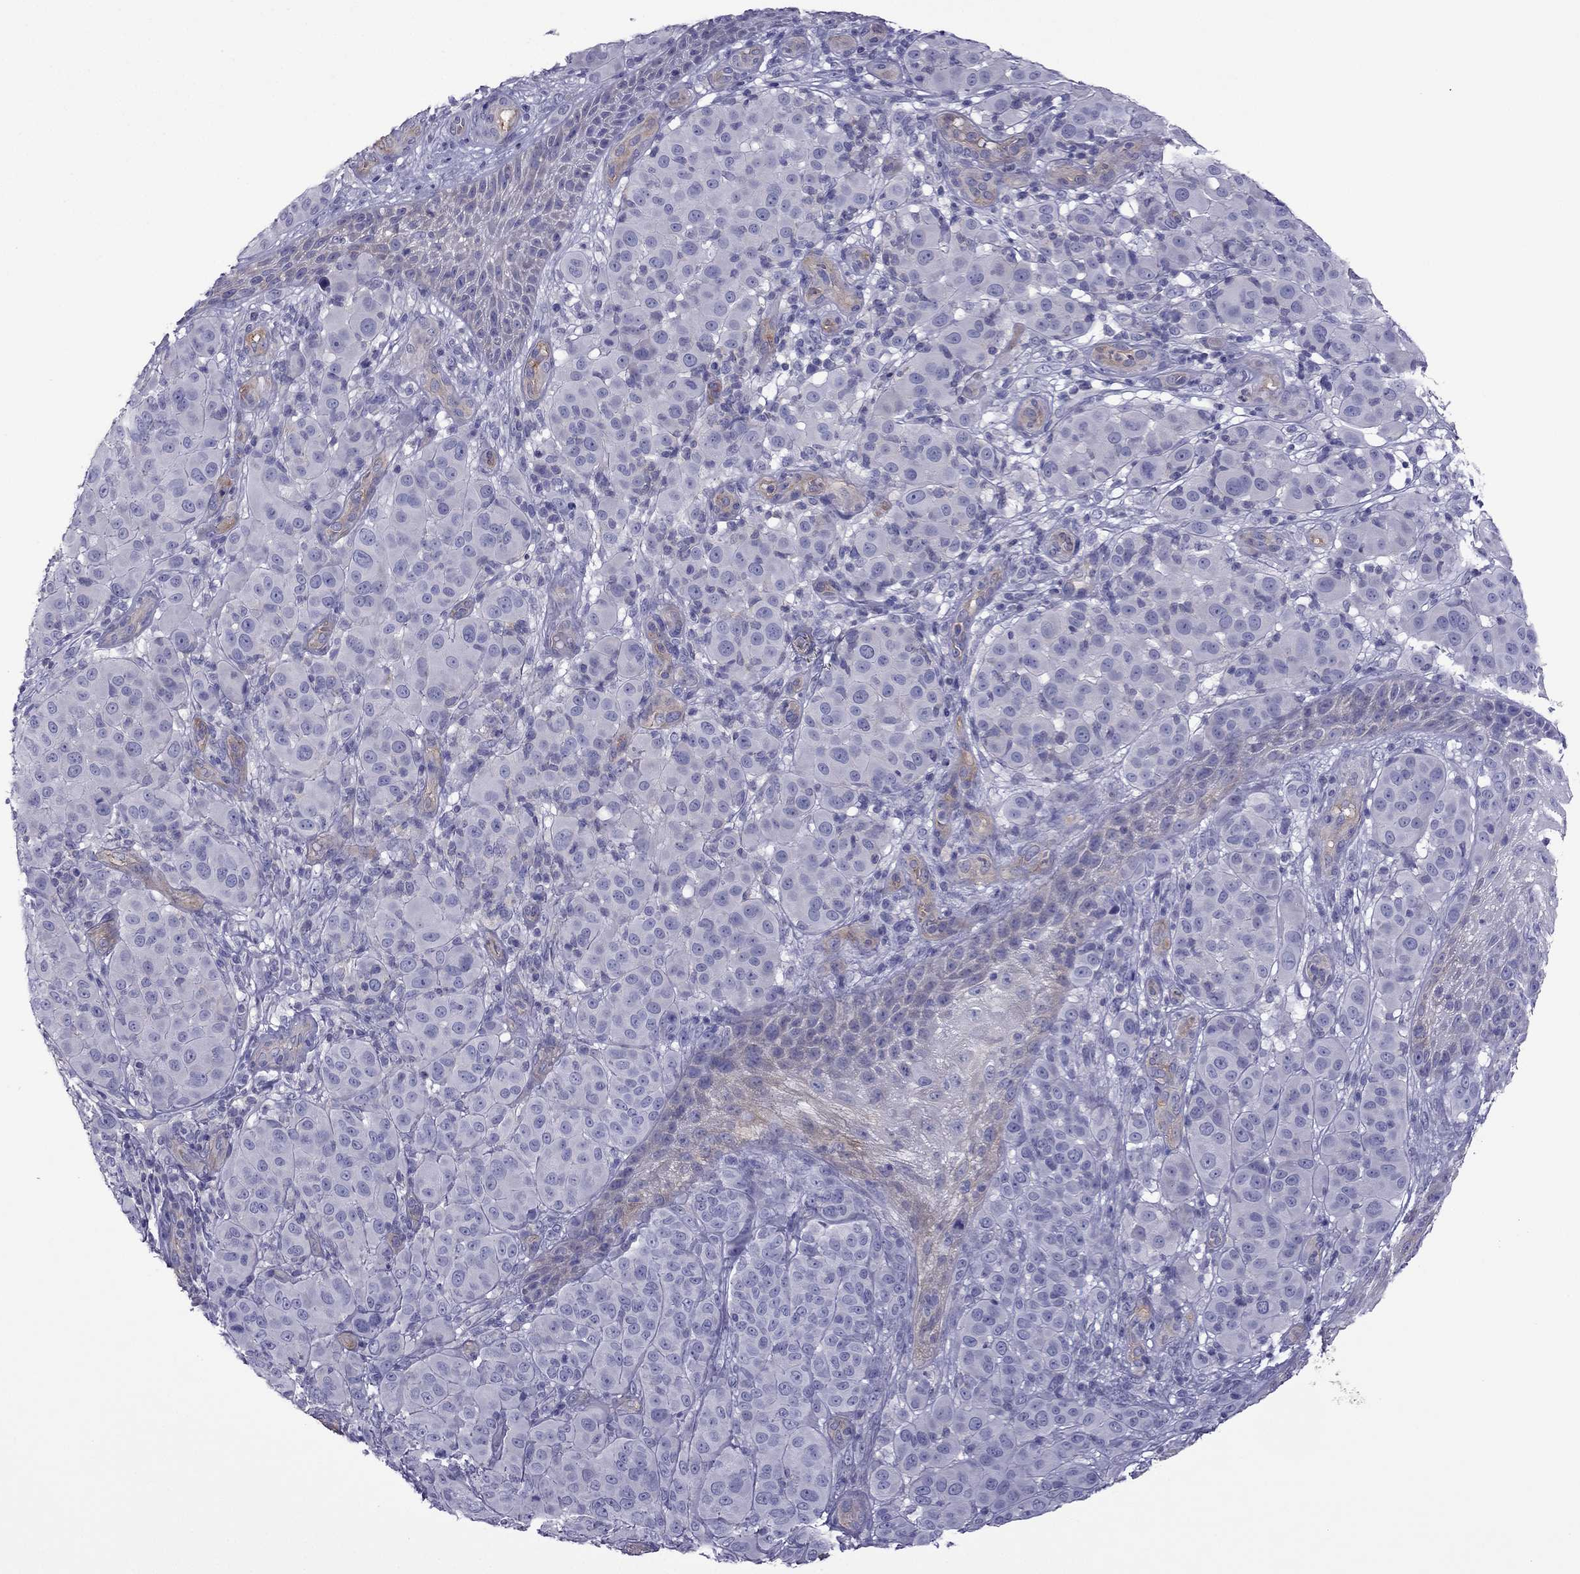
{"staining": {"intensity": "negative", "quantity": "none", "location": "none"}, "tissue": "melanoma", "cell_type": "Tumor cells", "image_type": "cancer", "snomed": [{"axis": "morphology", "description": "Malignant melanoma, NOS"}, {"axis": "topography", "description": "Skin"}], "caption": "Histopathology image shows no significant protein positivity in tumor cells of melanoma. Brightfield microscopy of immunohistochemistry stained with DAB (brown) and hematoxylin (blue), captured at high magnification.", "gene": "GJA8", "patient": {"sex": "female", "age": 87}}